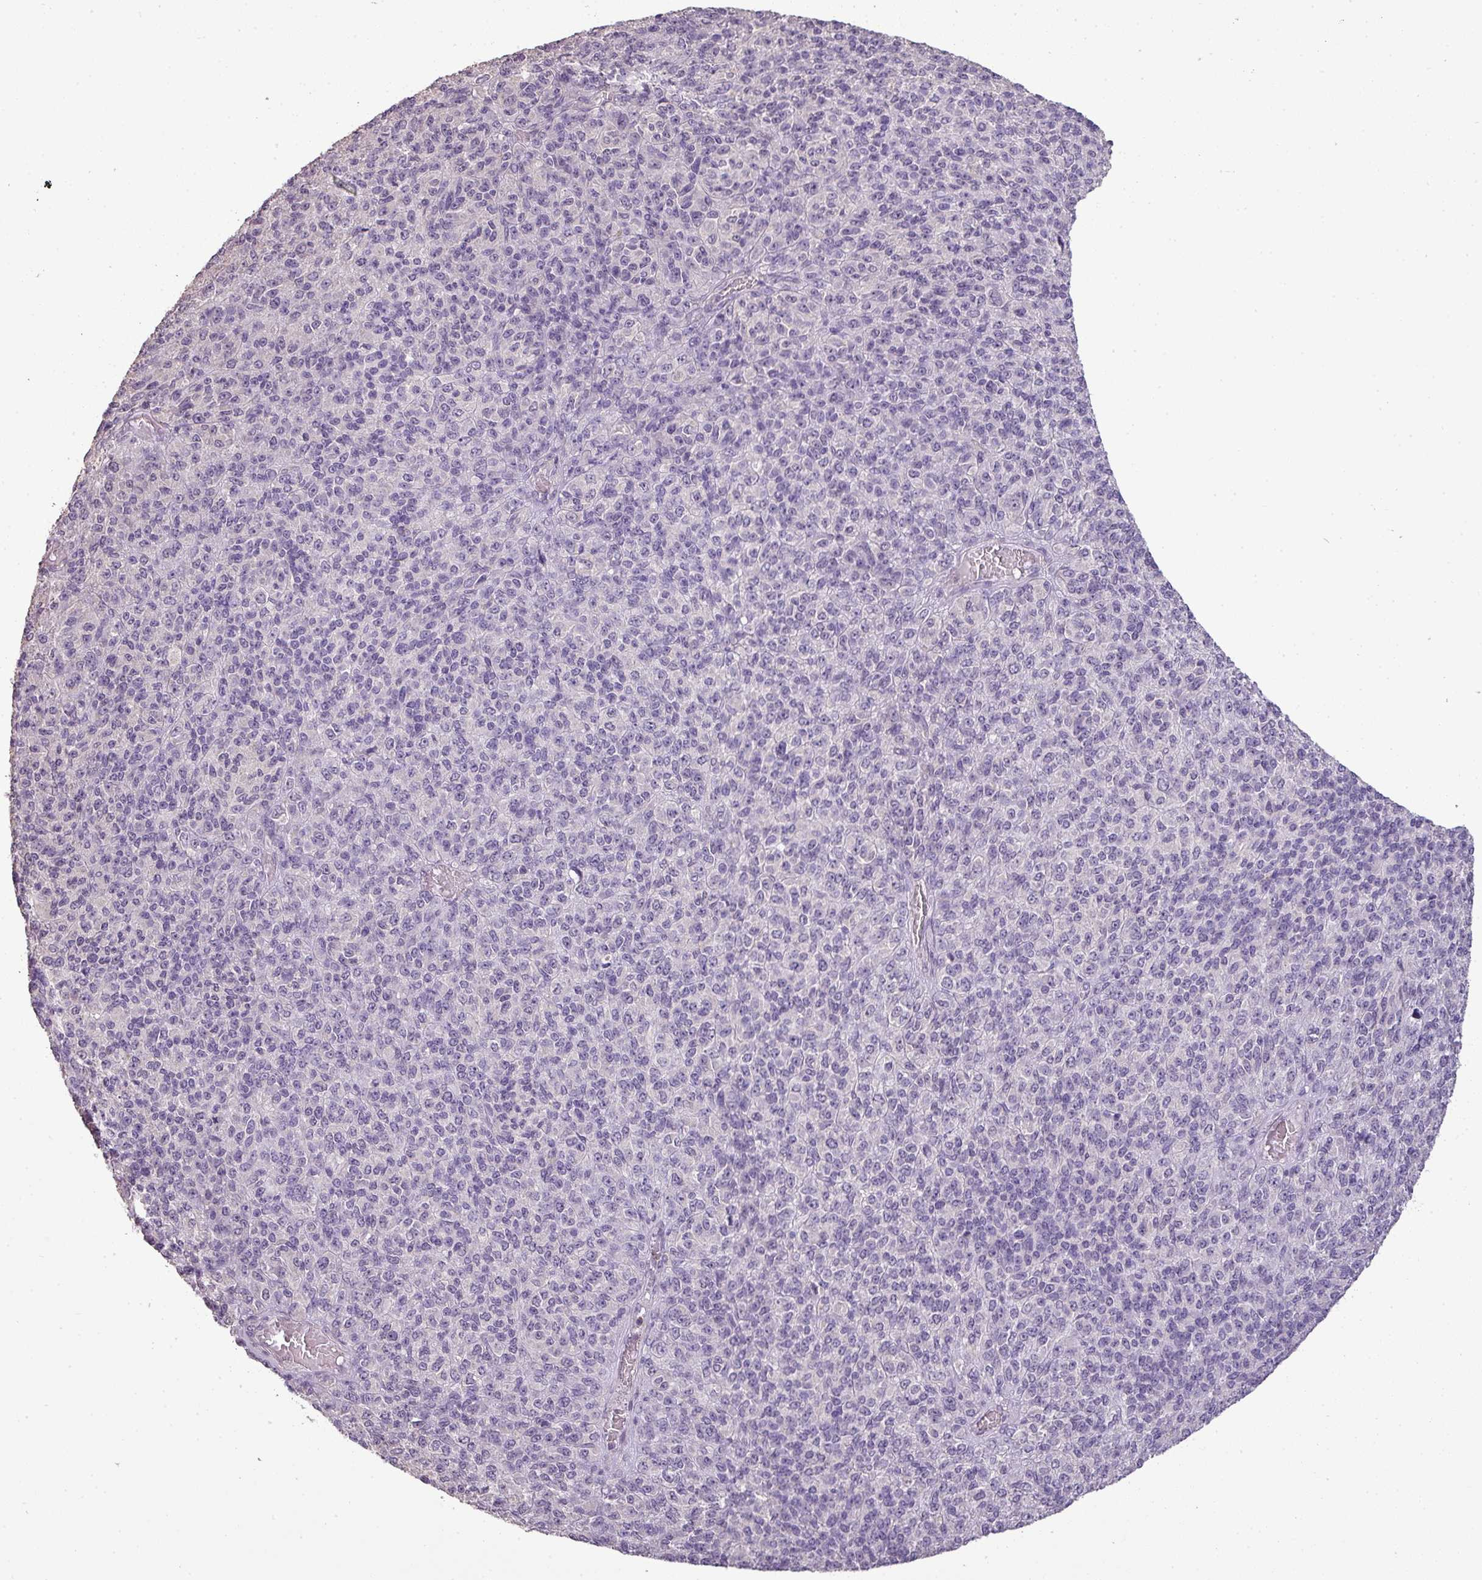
{"staining": {"intensity": "negative", "quantity": "none", "location": "none"}, "tissue": "melanoma", "cell_type": "Tumor cells", "image_type": "cancer", "snomed": [{"axis": "morphology", "description": "Malignant melanoma, Metastatic site"}, {"axis": "topography", "description": "Brain"}], "caption": "Tumor cells are negative for brown protein staining in malignant melanoma (metastatic site).", "gene": "LY9", "patient": {"sex": "female", "age": 56}}